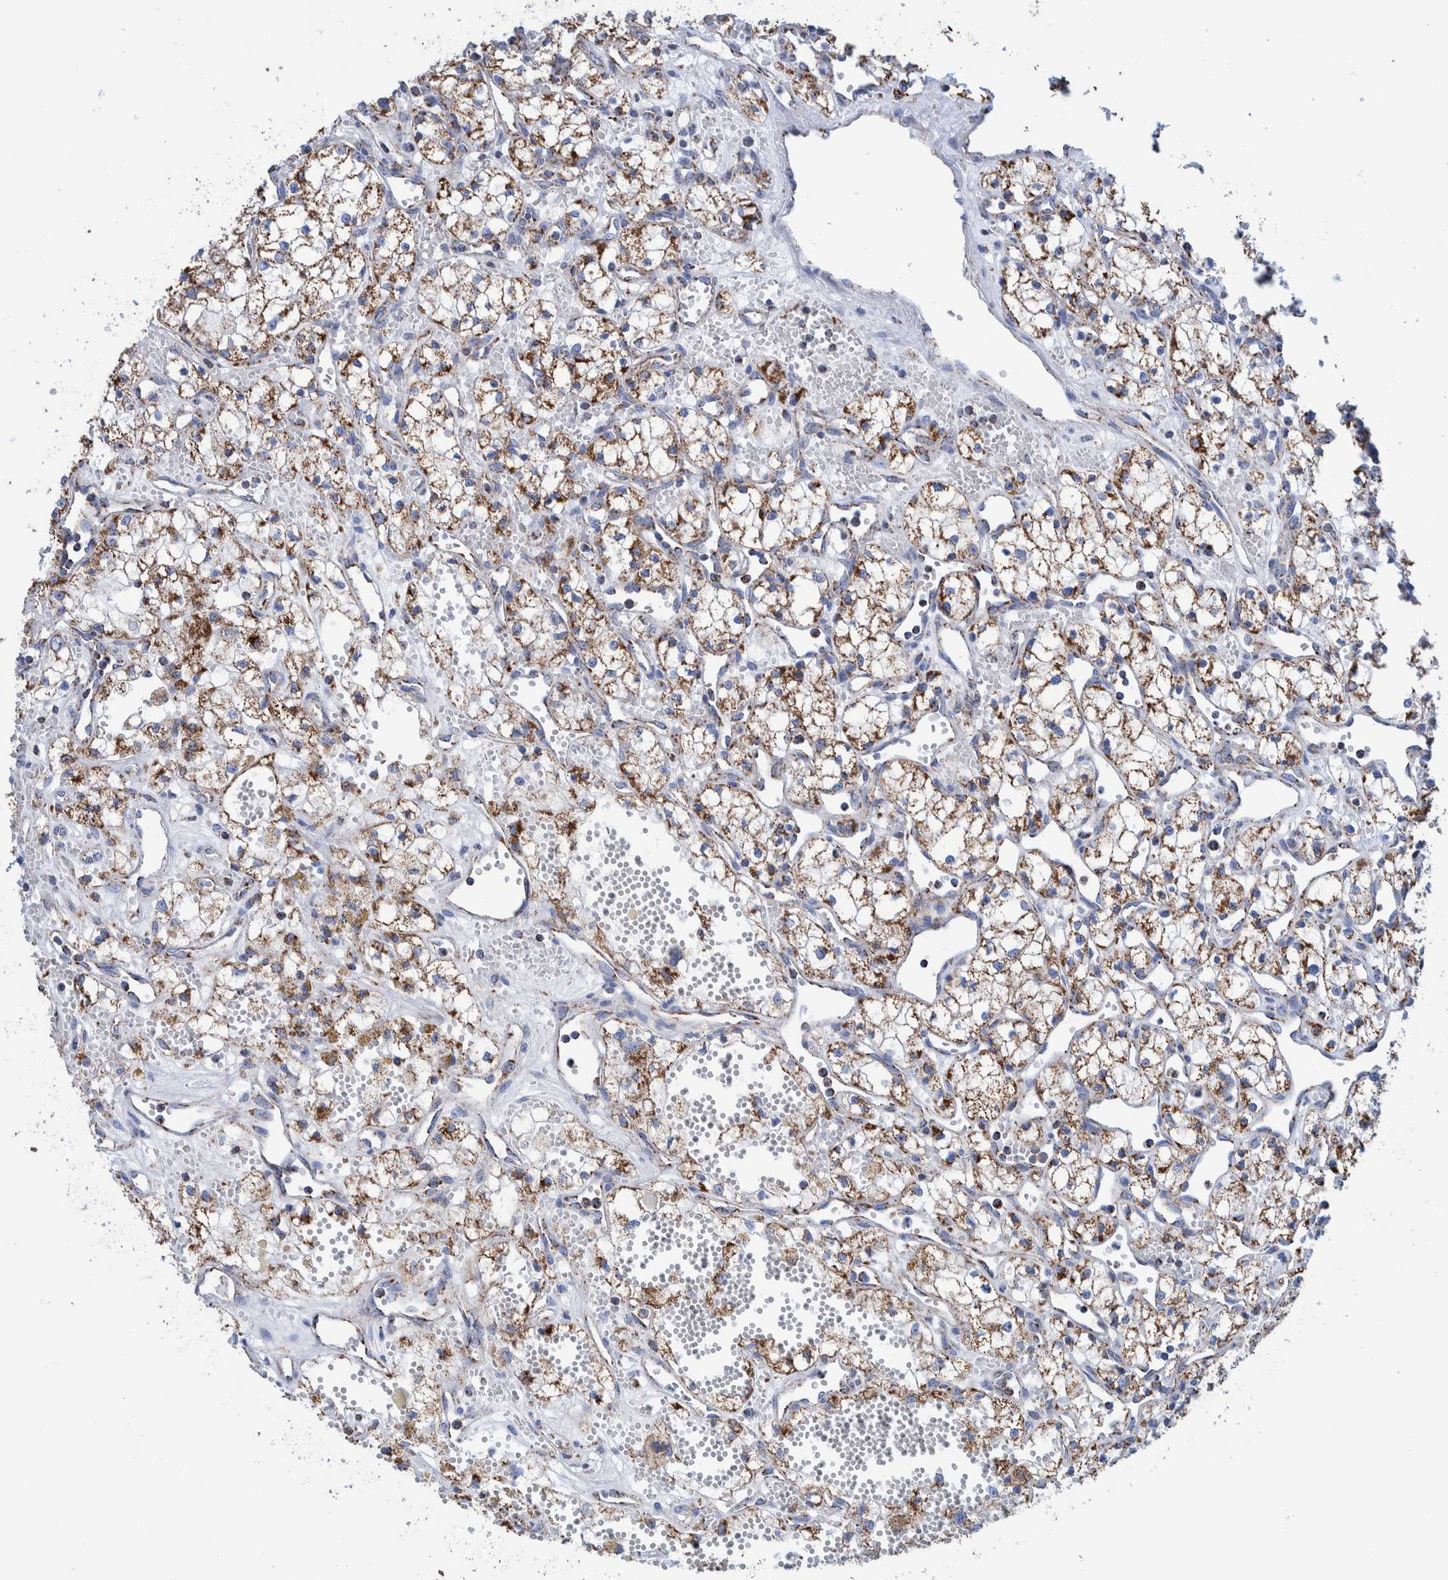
{"staining": {"intensity": "moderate", "quantity": ">75%", "location": "cytoplasmic/membranous"}, "tissue": "renal cancer", "cell_type": "Tumor cells", "image_type": "cancer", "snomed": [{"axis": "morphology", "description": "Adenocarcinoma, NOS"}, {"axis": "topography", "description": "Kidney"}], "caption": "Human renal cancer (adenocarcinoma) stained for a protein (brown) displays moderate cytoplasmic/membranous positive staining in about >75% of tumor cells.", "gene": "DECR1", "patient": {"sex": "male", "age": 59}}